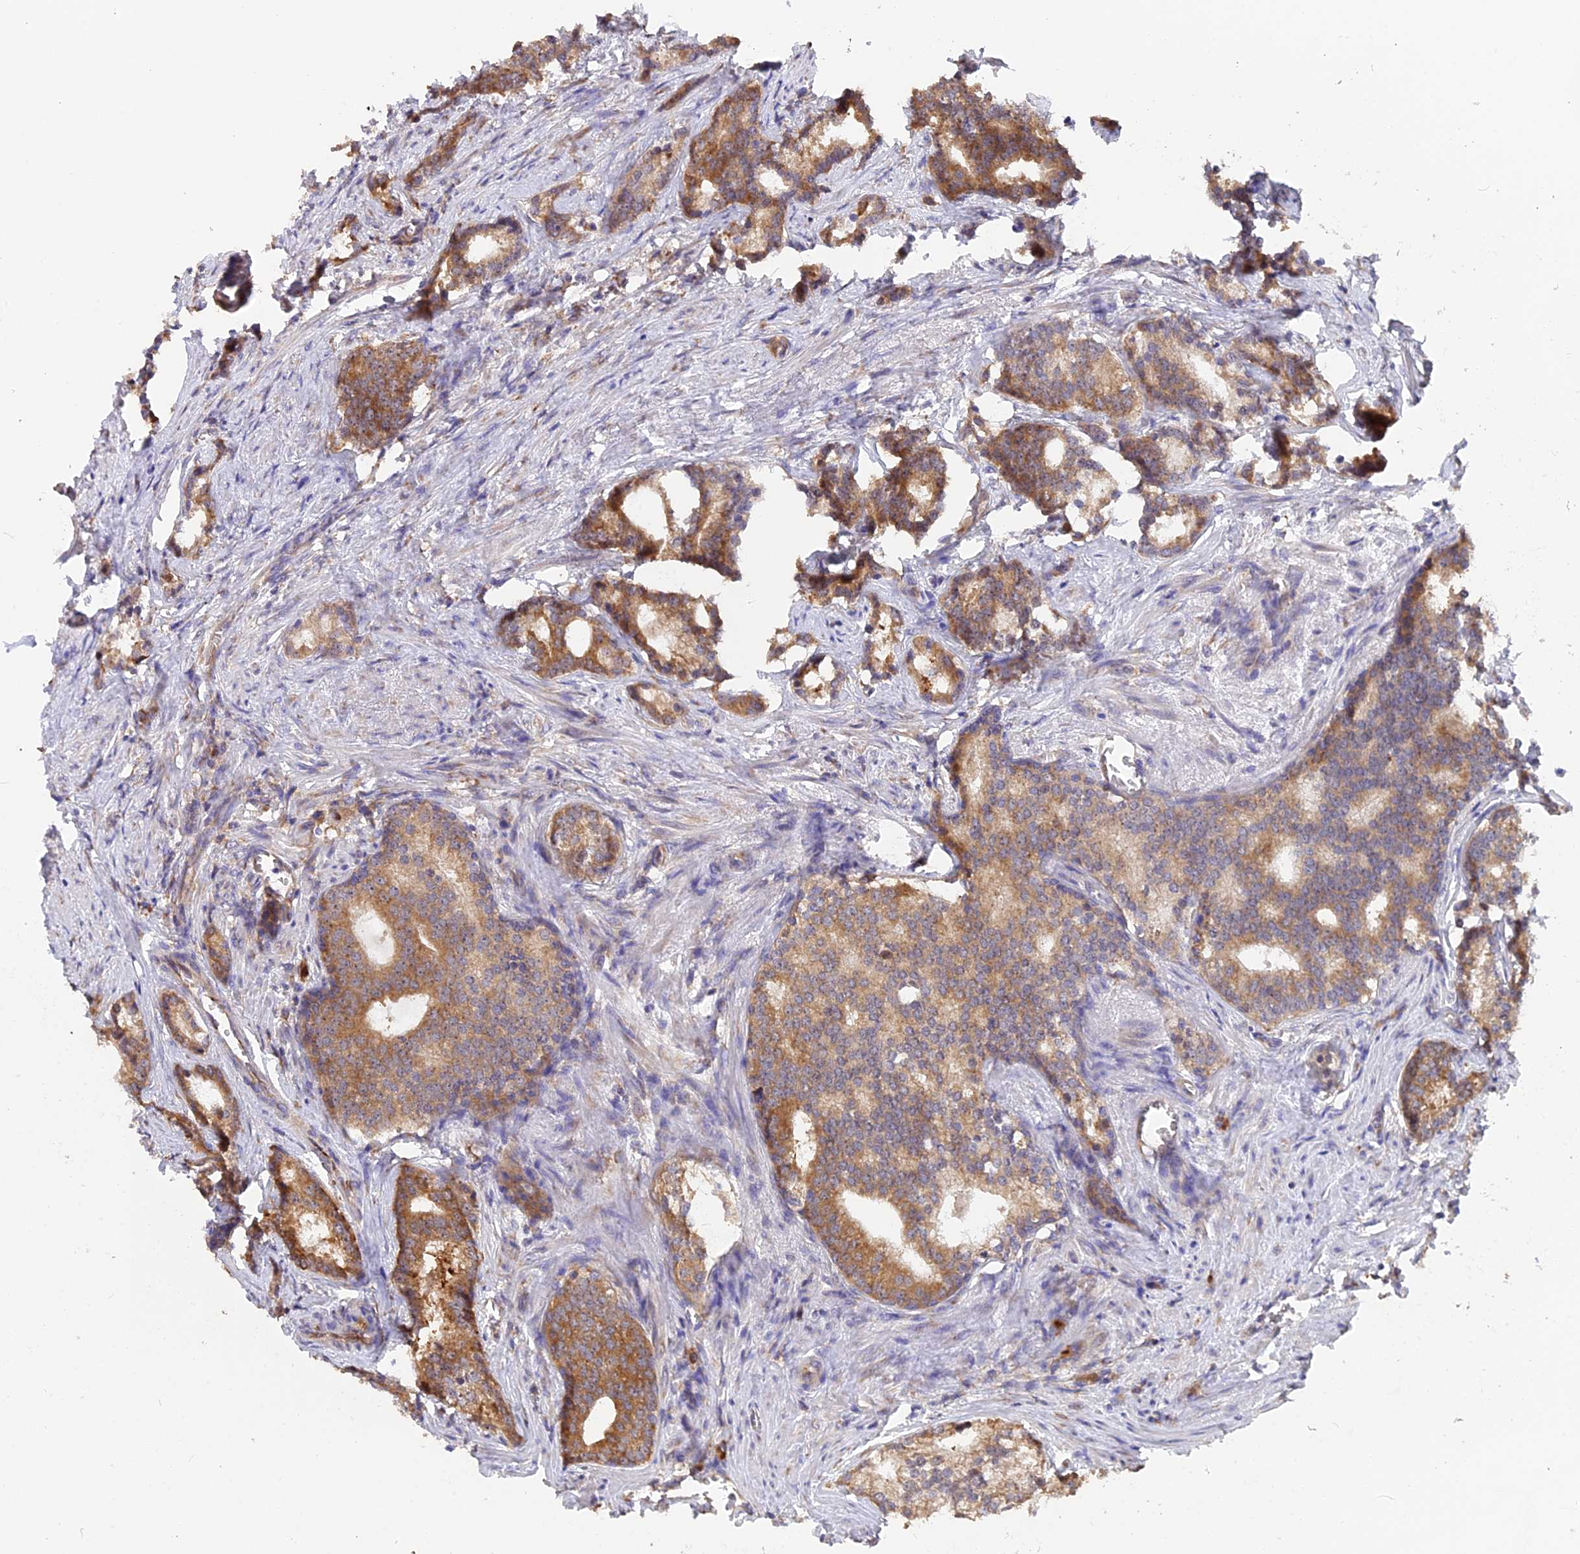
{"staining": {"intensity": "moderate", "quantity": ">75%", "location": "cytoplasmic/membranous"}, "tissue": "prostate cancer", "cell_type": "Tumor cells", "image_type": "cancer", "snomed": [{"axis": "morphology", "description": "Adenocarcinoma, Low grade"}, {"axis": "topography", "description": "Prostate"}], "caption": "Prostate cancer (low-grade adenocarcinoma) tissue exhibits moderate cytoplasmic/membranous expression in about >75% of tumor cells", "gene": "GNPTAB", "patient": {"sex": "male", "age": 71}}